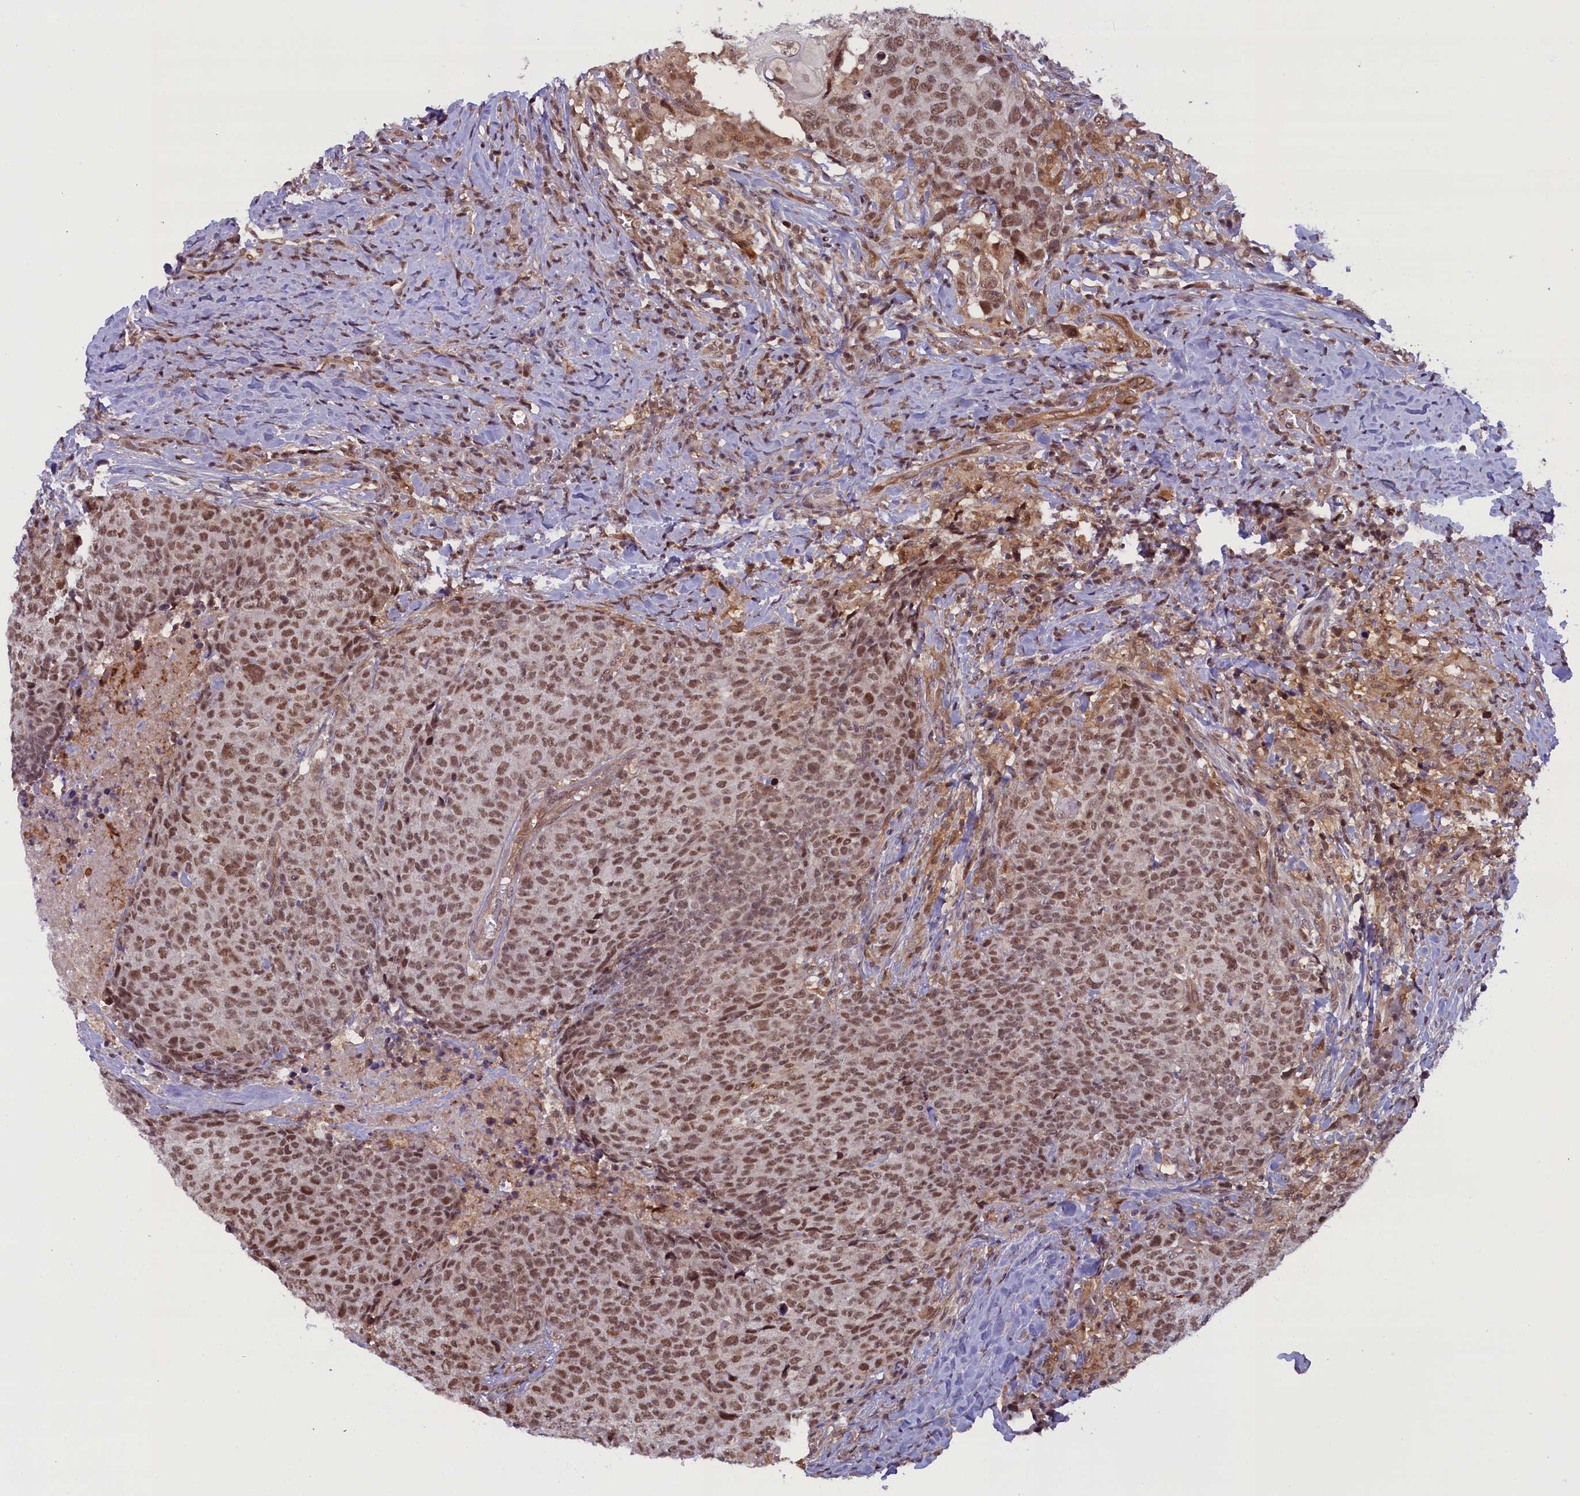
{"staining": {"intensity": "moderate", "quantity": ">75%", "location": "nuclear"}, "tissue": "head and neck cancer", "cell_type": "Tumor cells", "image_type": "cancer", "snomed": [{"axis": "morphology", "description": "Squamous cell carcinoma, NOS"}, {"axis": "topography", "description": "Head-Neck"}], "caption": "This micrograph demonstrates immunohistochemistry (IHC) staining of human head and neck squamous cell carcinoma, with medium moderate nuclear staining in about >75% of tumor cells.", "gene": "FCHO1", "patient": {"sex": "male", "age": 66}}